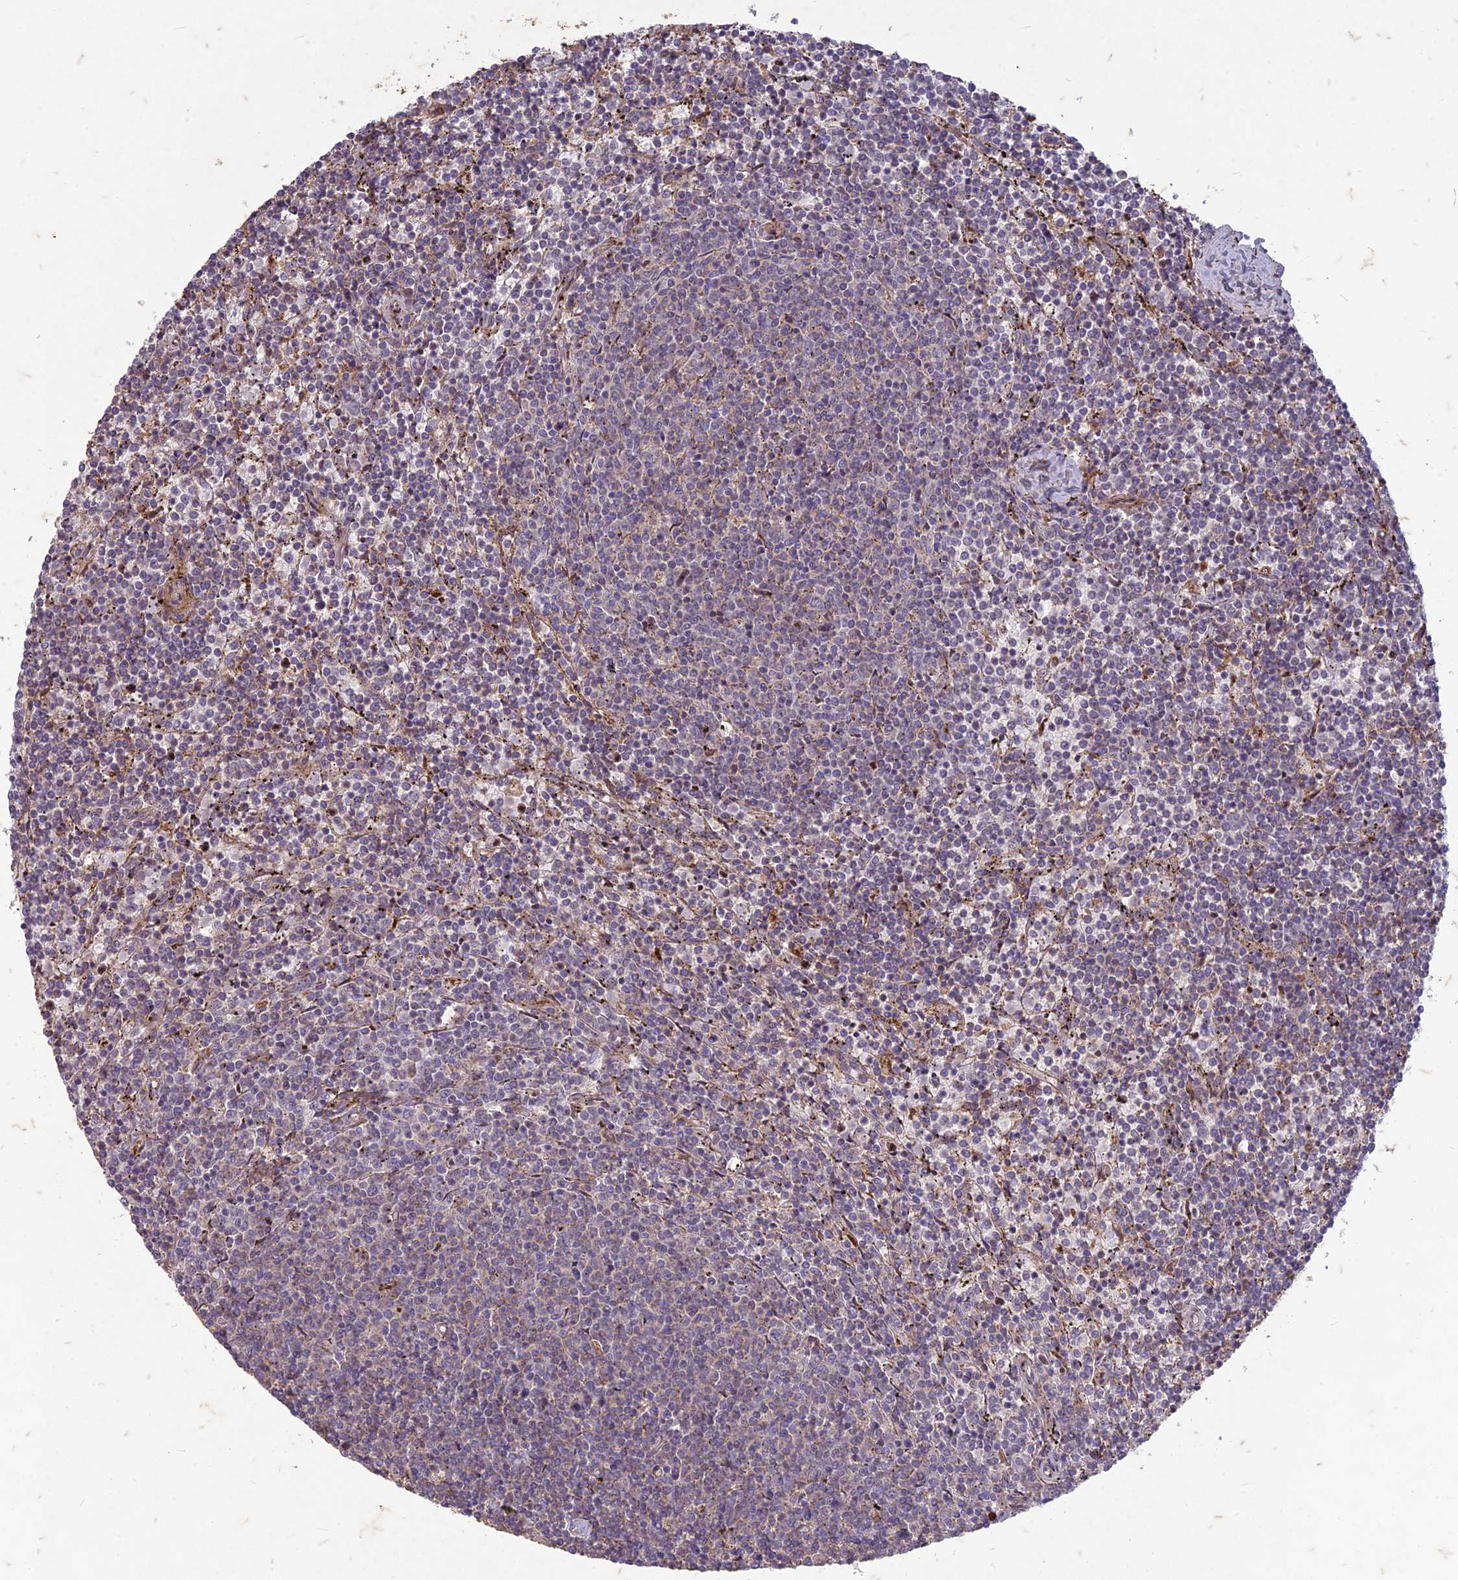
{"staining": {"intensity": "negative", "quantity": "none", "location": "none"}, "tissue": "lymphoma", "cell_type": "Tumor cells", "image_type": "cancer", "snomed": [{"axis": "morphology", "description": "Malignant lymphoma, non-Hodgkin's type, Low grade"}, {"axis": "topography", "description": "Spleen"}], "caption": "Immunohistochemical staining of lymphoma reveals no significant staining in tumor cells.", "gene": "TCF25", "patient": {"sex": "female", "age": 50}}